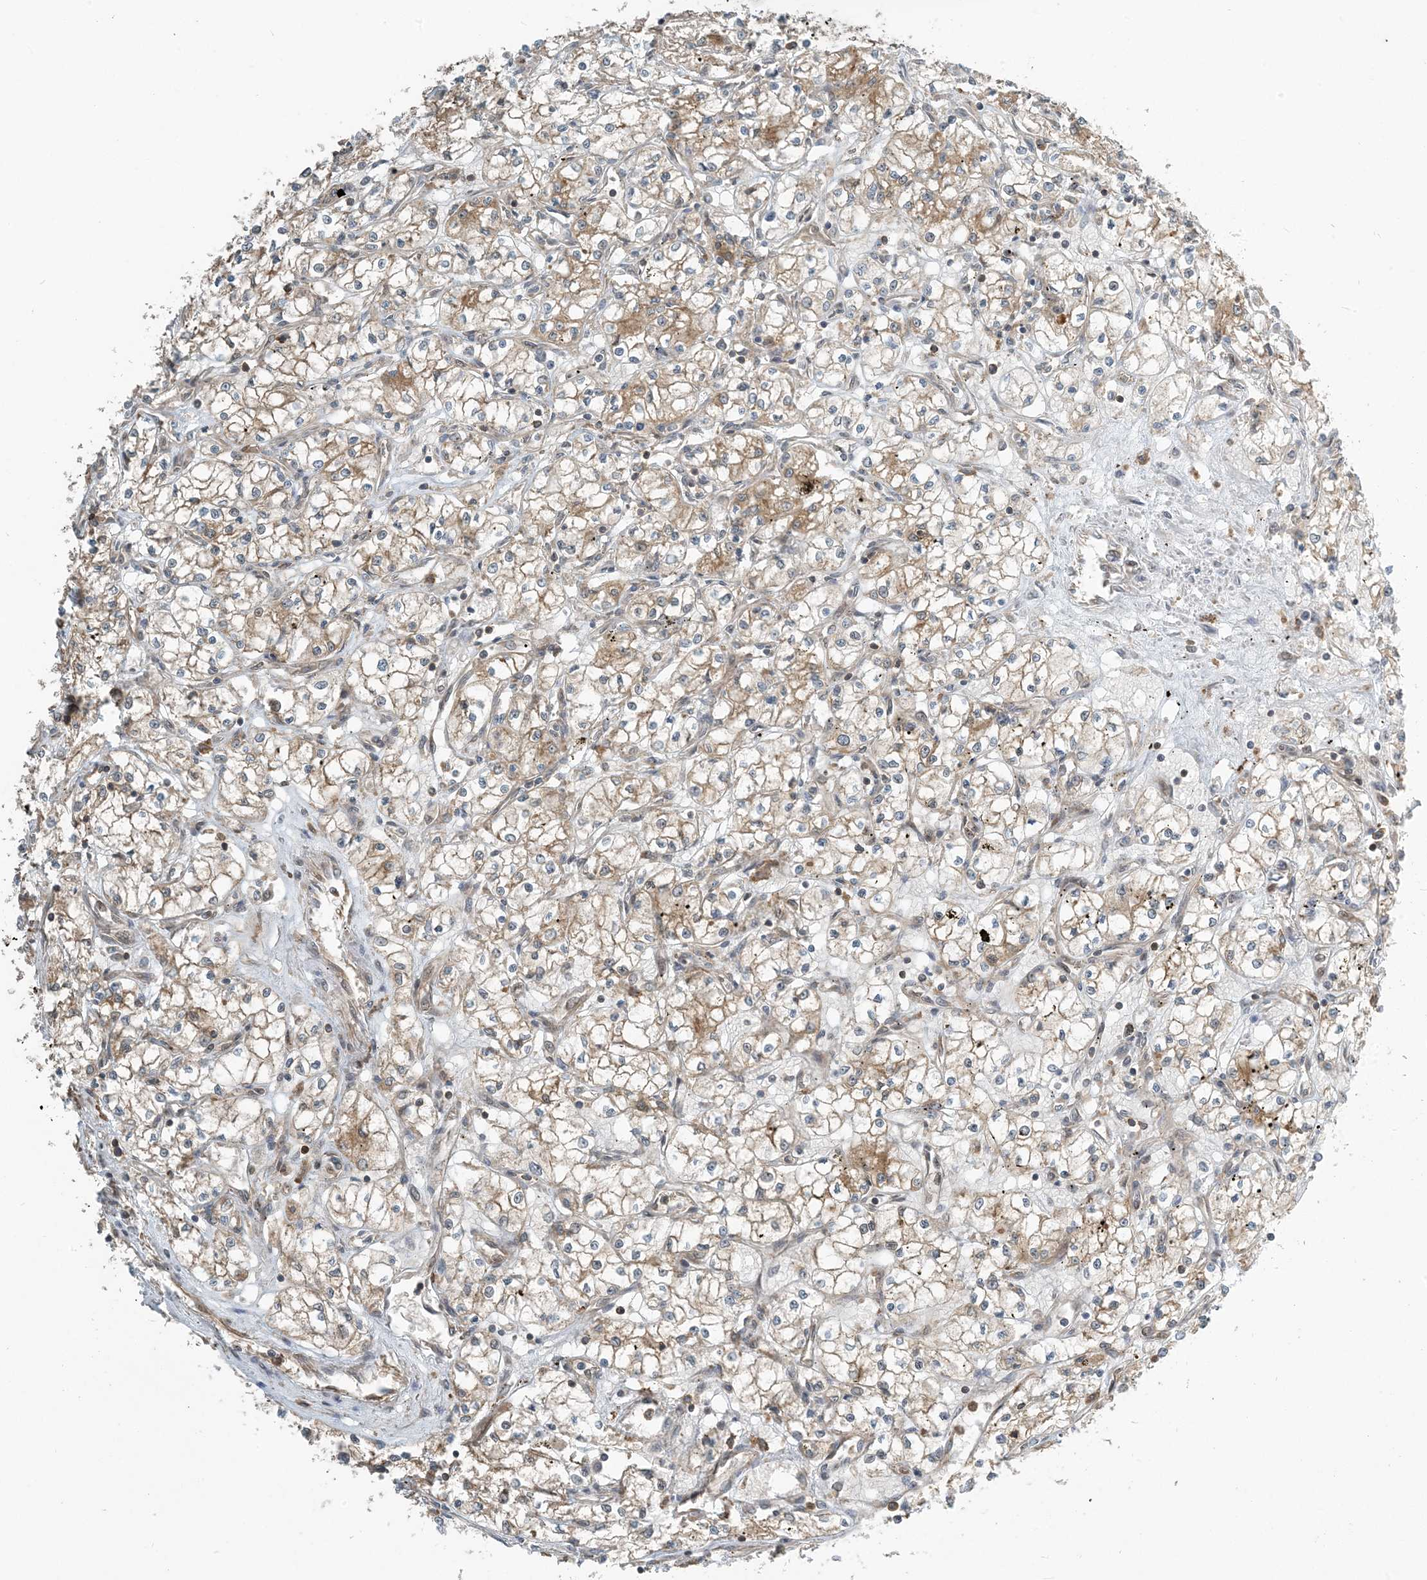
{"staining": {"intensity": "moderate", "quantity": "25%-75%", "location": "cytoplasmic/membranous"}, "tissue": "renal cancer", "cell_type": "Tumor cells", "image_type": "cancer", "snomed": [{"axis": "morphology", "description": "Adenocarcinoma, NOS"}, {"axis": "topography", "description": "Kidney"}], "caption": "Renal cancer stained for a protein displays moderate cytoplasmic/membranous positivity in tumor cells.", "gene": "ZBTB3", "patient": {"sex": "male", "age": 59}}